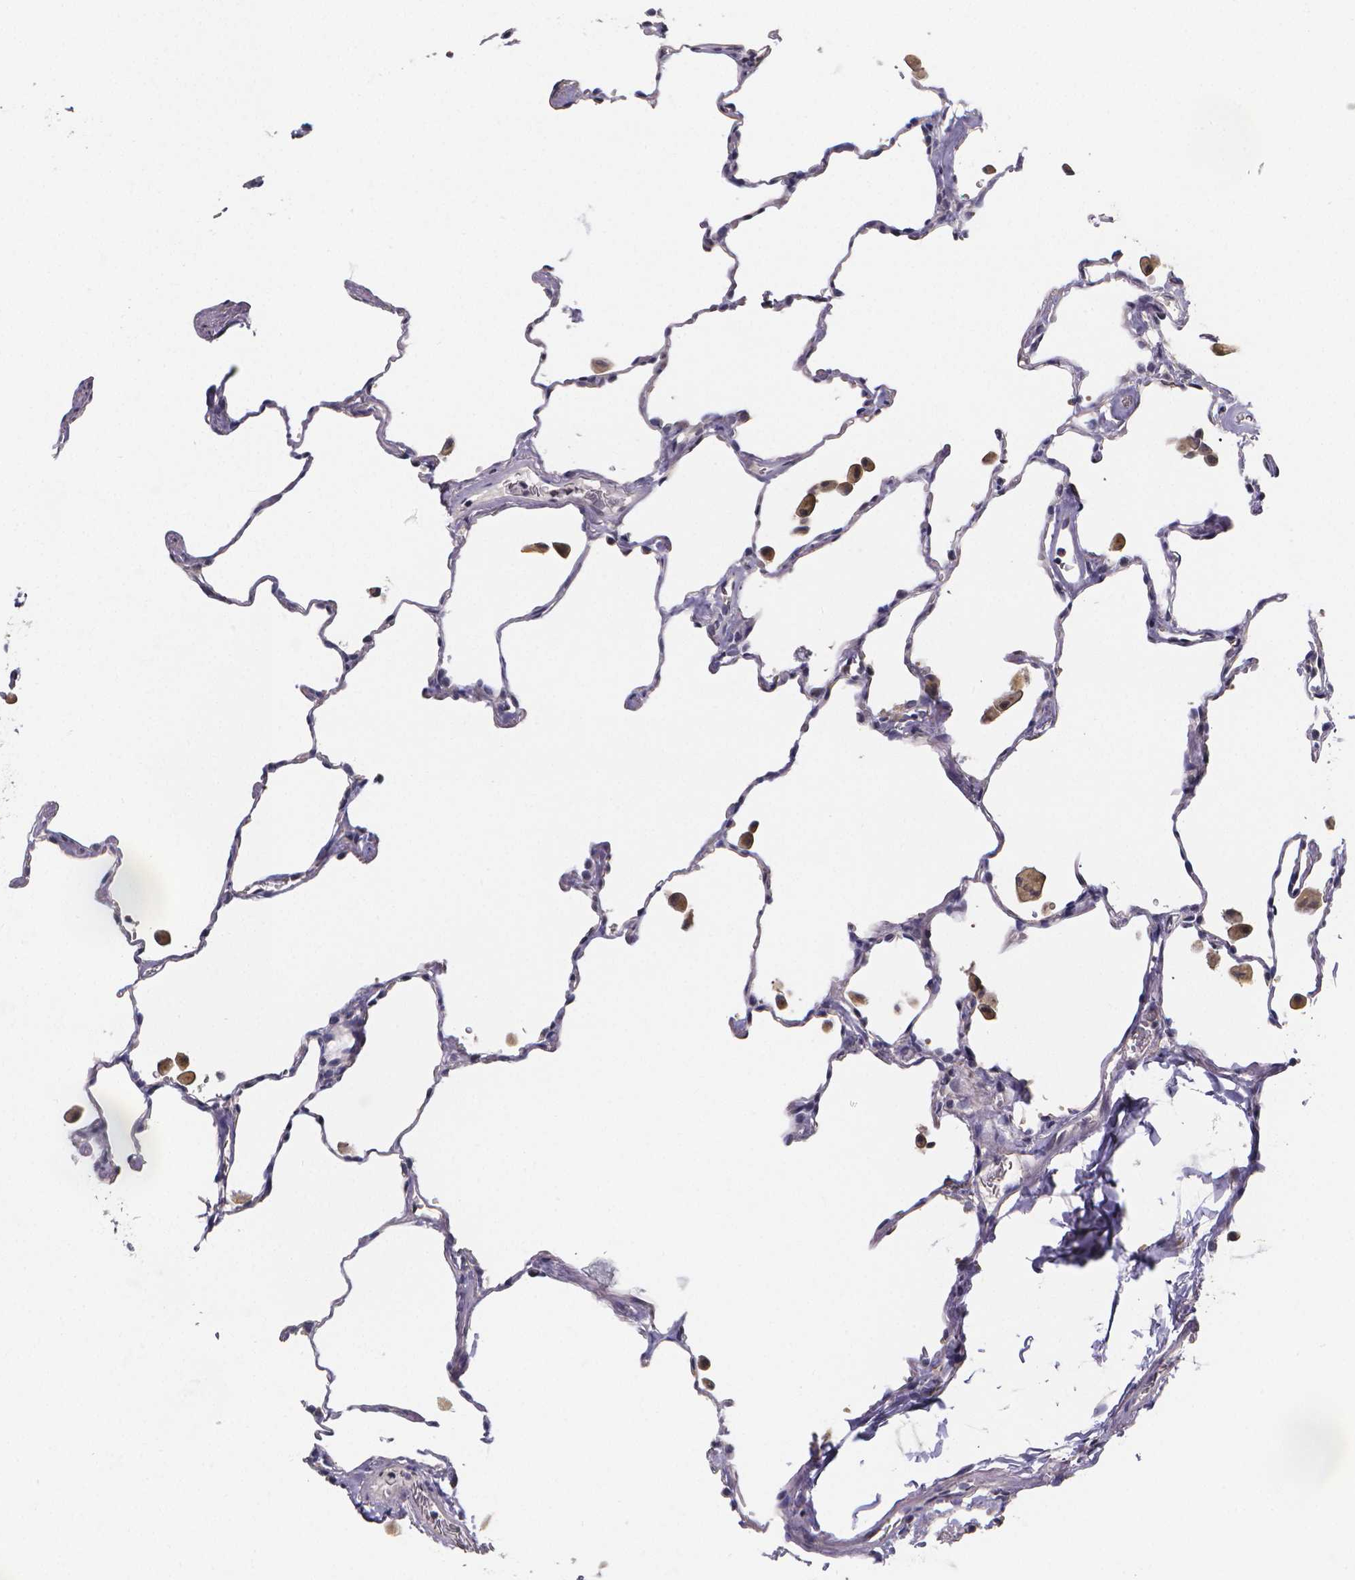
{"staining": {"intensity": "negative", "quantity": "none", "location": "none"}, "tissue": "lung", "cell_type": "Alveolar cells", "image_type": "normal", "snomed": [{"axis": "morphology", "description": "Normal tissue, NOS"}, {"axis": "topography", "description": "Lung"}], "caption": "IHC histopathology image of unremarkable lung: human lung stained with DAB exhibits no significant protein expression in alveolar cells.", "gene": "PAH", "patient": {"sex": "female", "age": 47}}